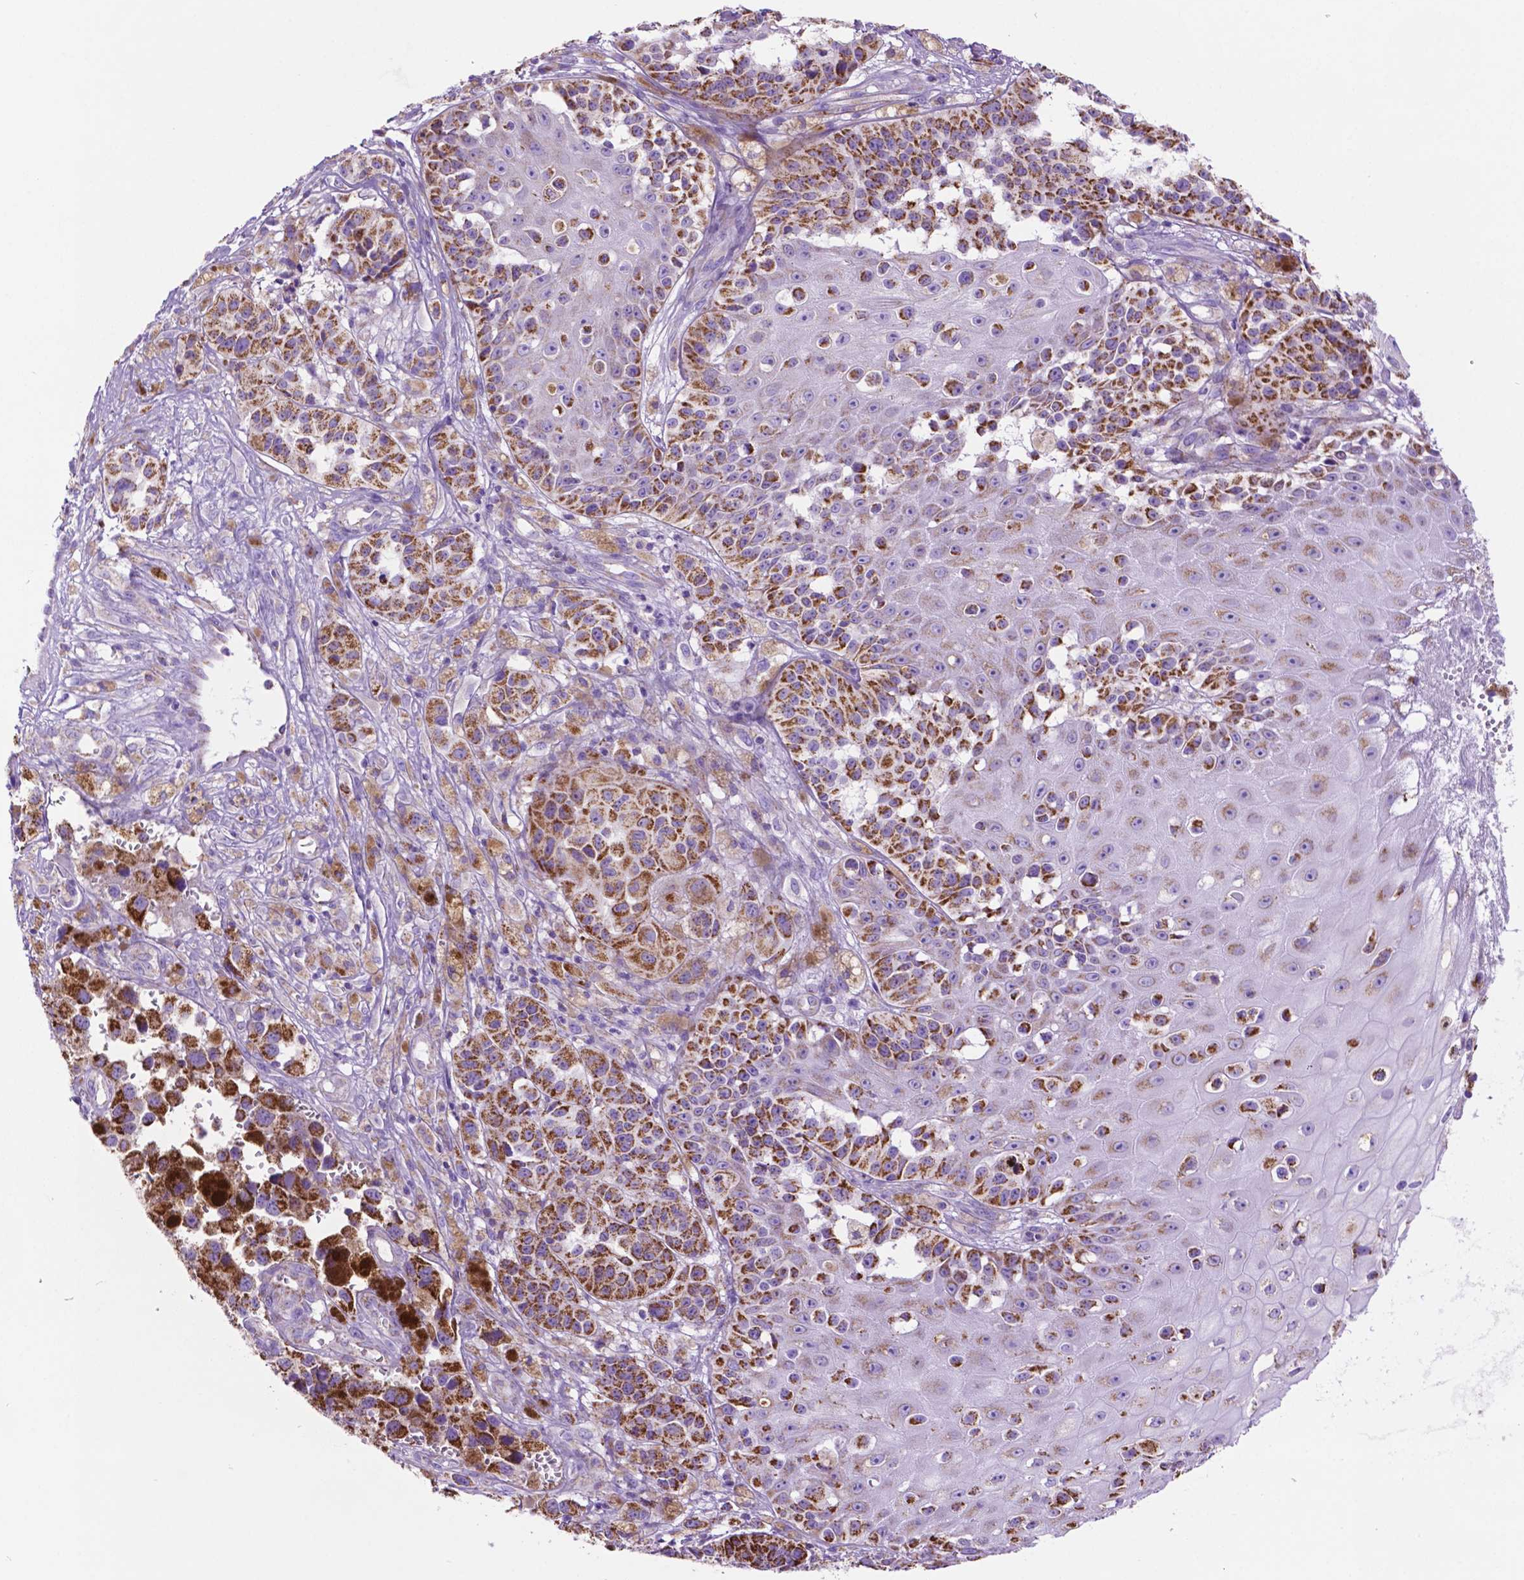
{"staining": {"intensity": "strong", "quantity": ">75%", "location": "cytoplasmic/membranous"}, "tissue": "melanoma", "cell_type": "Tumor cells", "image_type": "cancer", "snomed": [{"axis": "morphology", "description": "Malignant melanoma, NOS"}, {"axis": "topography", "description": "Skin"}], "caption": "Tumor cells demonstrate strong cytoplasmic/membranous expression in approximately >75% of cells in melanoma.", "gene": "GDPD5", "patient": {"sex": "female", "age": 58}}